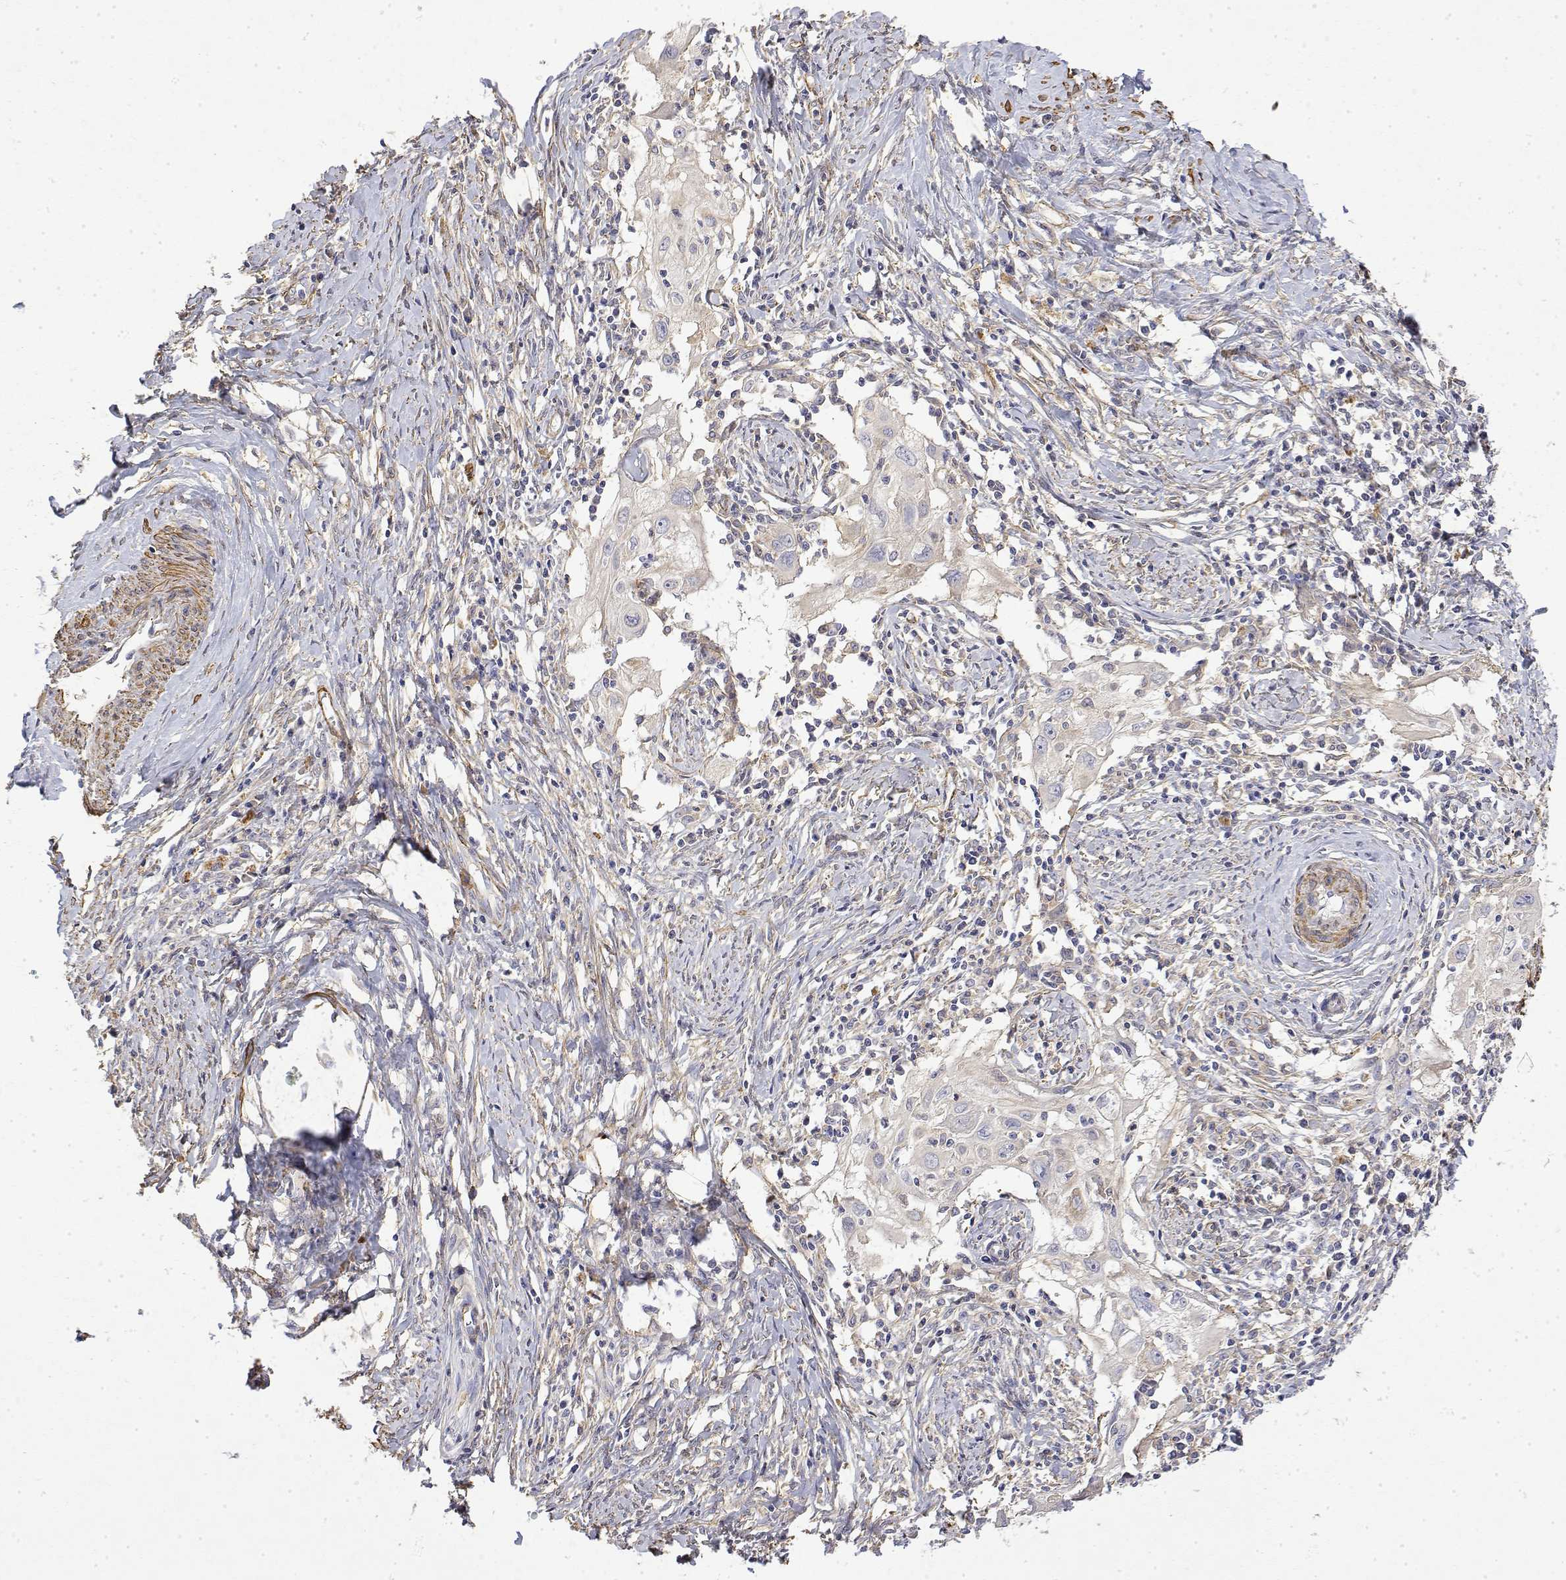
{"staining": {"intensity": "negative", "quantity": "none", "location": "none"}, "tissue": "cervical cancer", "cell_type": "Tumor cells", "image_type": "cancer", "snomed": [{"axis": "morphology", "description": "Squamous cell carcinoma, NOS"}, {"axis": "topography", "description": "Cervix"}], "caption": "Protein analysis of cervical squamous cell carcinoma exhibits no significant positivity in tumor cells. Nuclei are stained in blue.", "gene": "SOWAHD", "patient": {"sex": "female", "age": 30}}